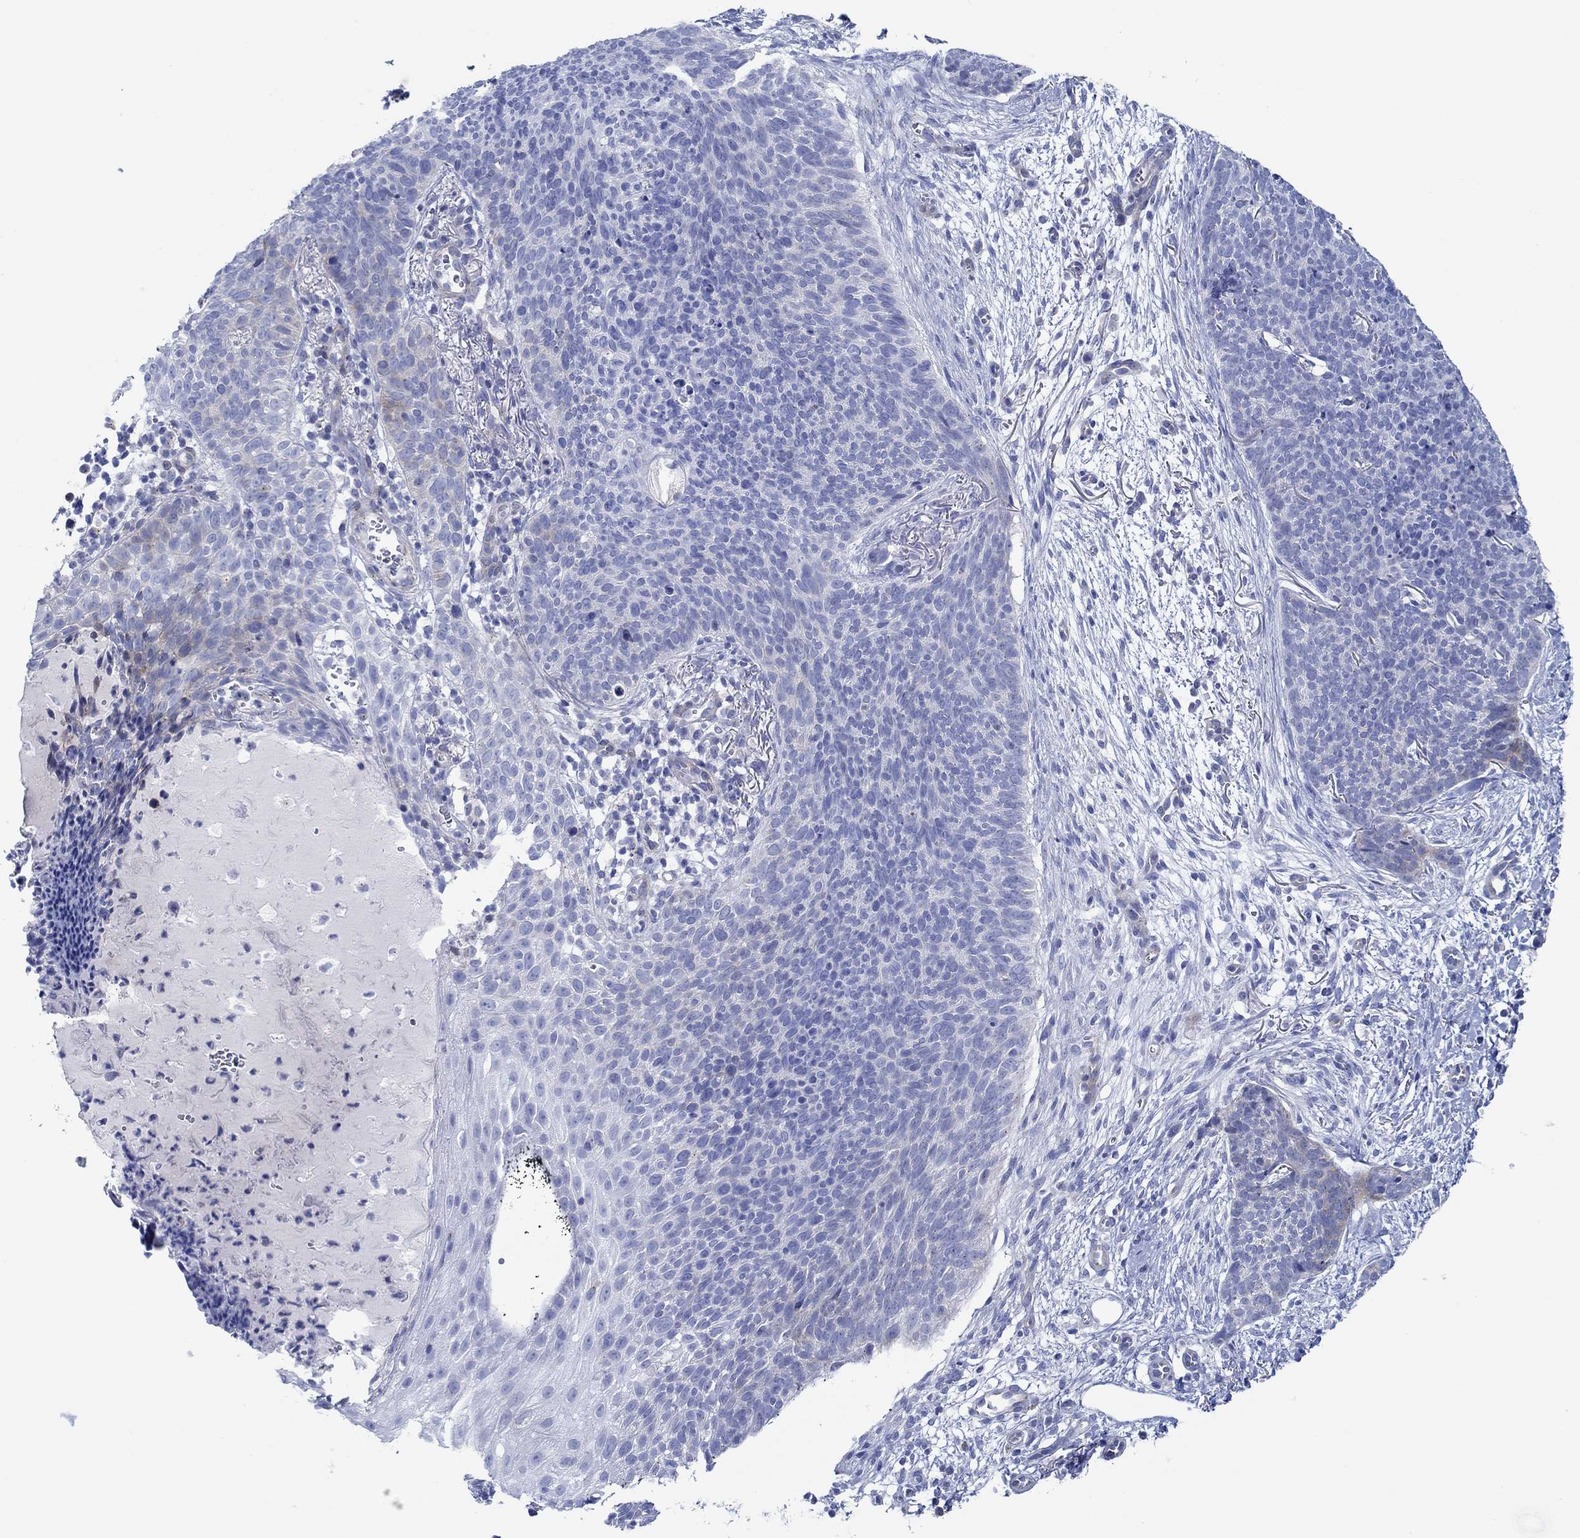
{"staining": {"intensity": "weak", "quantity": "<25%", "location": "cytoplasmic/membranous"}, "tissue": "skin cancer", "cell_type": "Tumor cells", "image_type": "cancer", "snomed": [{"axis": "morphology", "description": "Basal cell carcinoma"}, {"axis": "topography", "description": "Skin"}], "caption": "There is no significant positivity in tumor cells of skin basal cell carcinoma. (DAB IHC visualized using brightfield microscopy, high magnification).", "gene": "IGFBP6", "patient": {"sex": "male", "age": 64}}